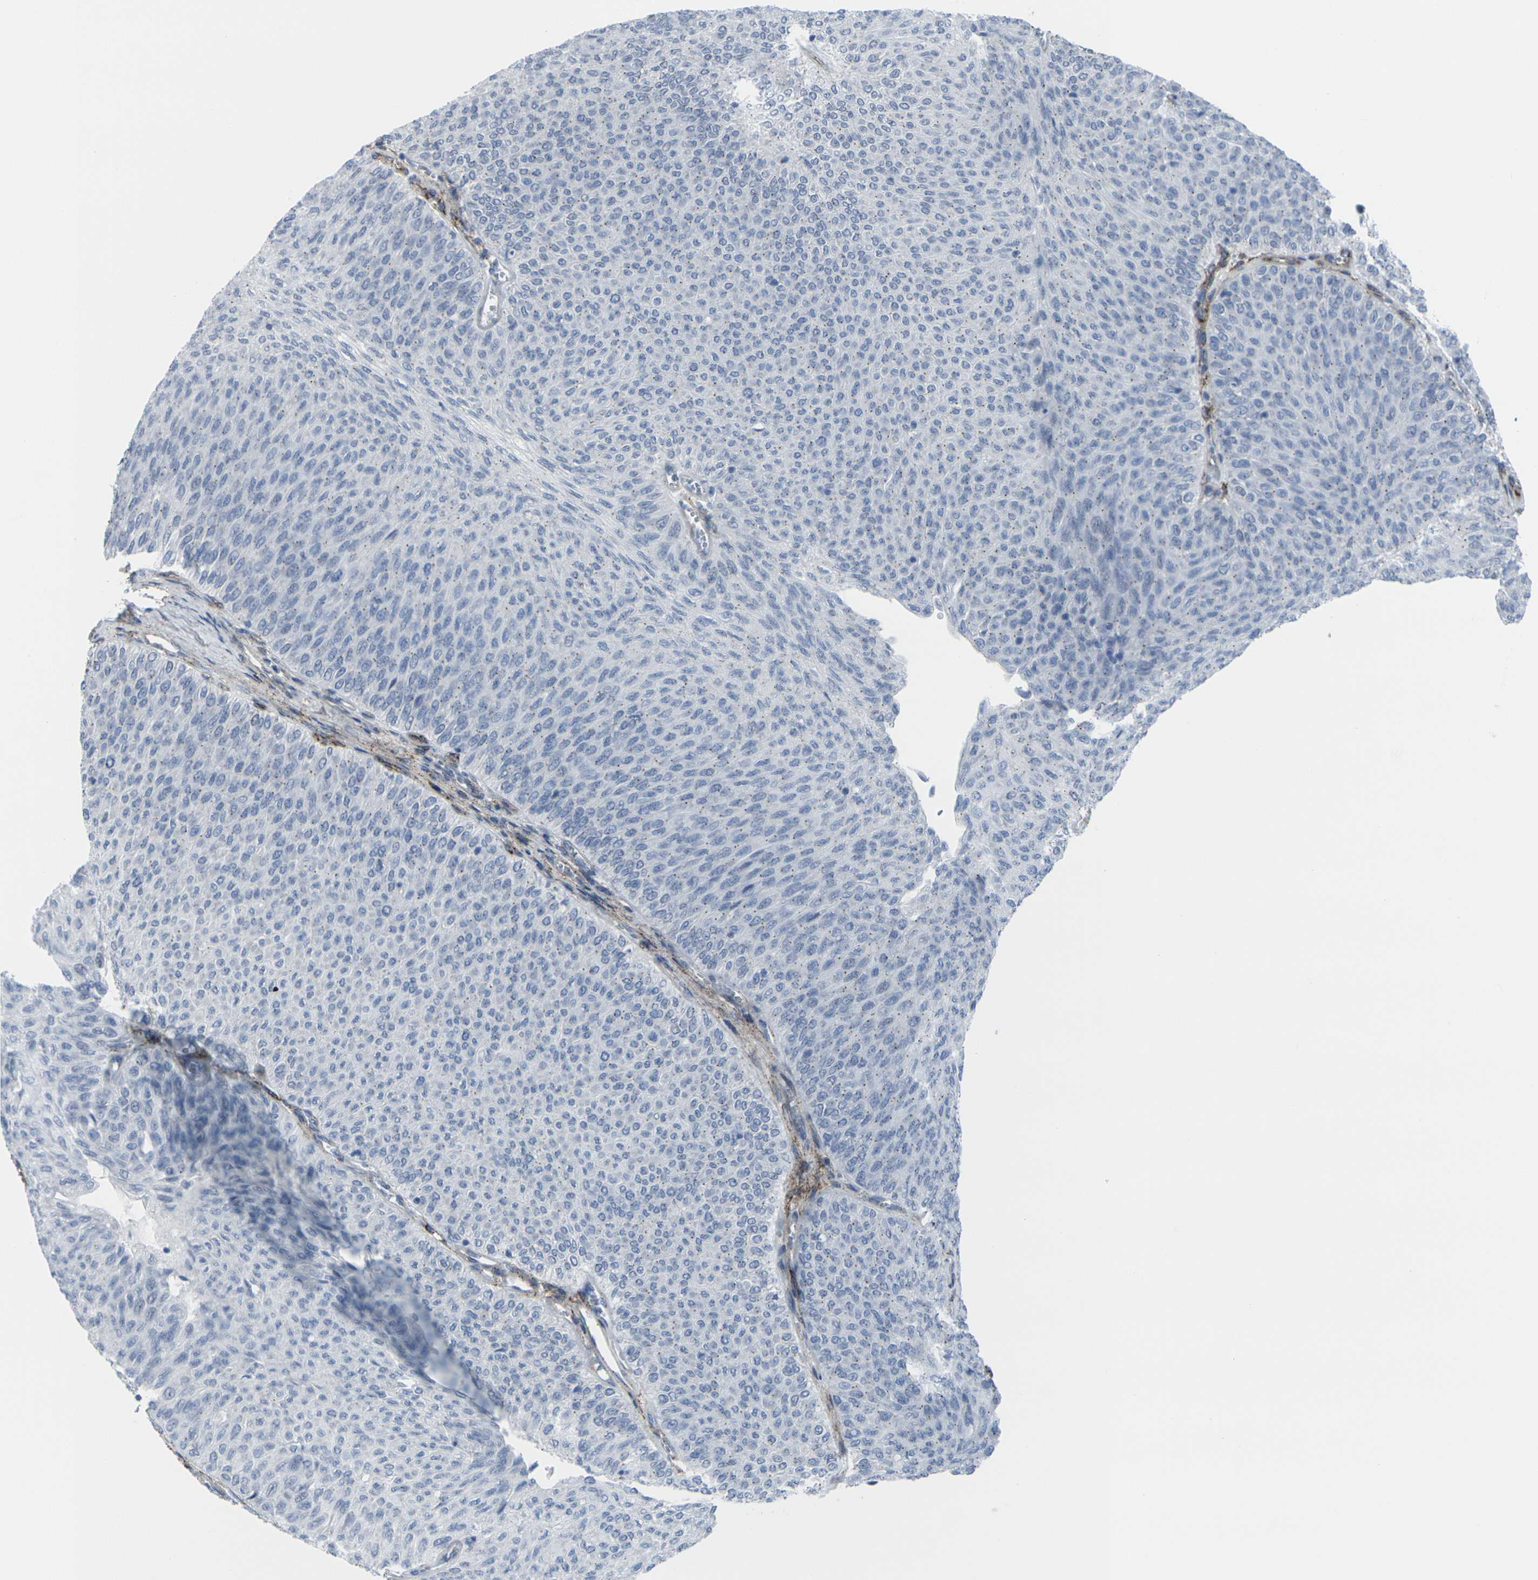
{"staining": {"intensity": "moderate", "quantity": "<25%", "location": "cytoplasmic/membranous"}, "tissue": "urothelial cancer", "cell_type": "Tumor cells", "image_type": "cancer", "snomed": [{"axis": "morphology", "description": "Urothelial carcinoma, Low grade"}, {"axis": "topography", "description": "Urinary bladder"}], "caption": "Brown immunohistochemical staining in human urothelial cancer displays moderate cytoplasmic/membranous positivity in about <25% of tumor cells. Nuclei are stained in blue.", "gene": "CDH11", "patient": {"sex": "male", "age": 78}}